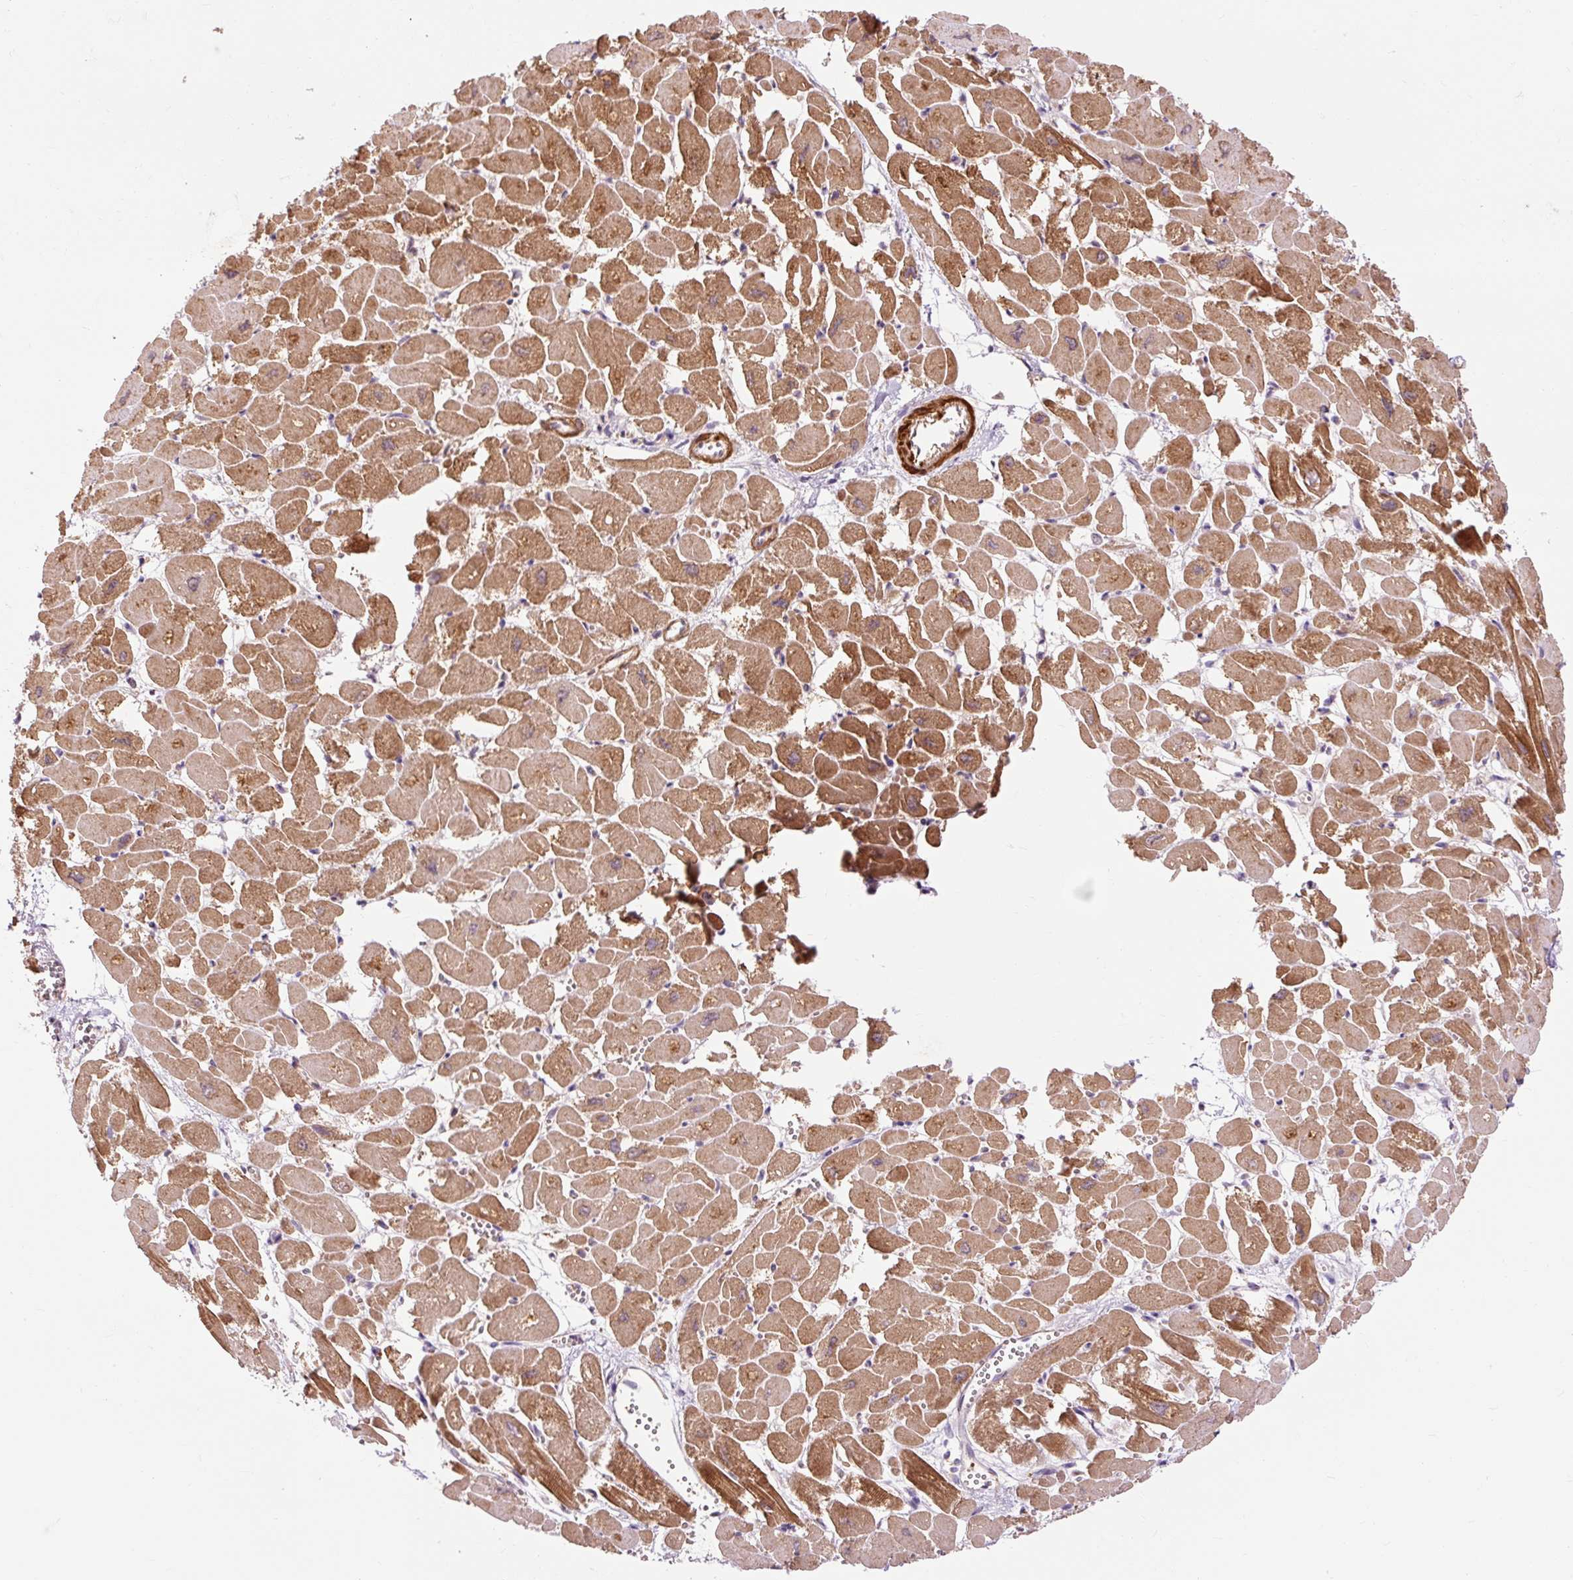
{"staining": {"intensity": "strong", "quantity": ">75%", "location": "cytoplasmic/membranous"}, "tissue": "heart muscle", "cell_type": "Cardiomyocytes", "image_type": "normal", "snomed": [{"axis": "morphology", "description": "Normal tissue, NOS"}, {"axis": "topography", "description": "Heart"}], "caption": "IHC micrograph of normal human heart muscle stained for a protein (brown), which exhibits high levels of strong cytoplasmic/membranous expression in approximately >75% of cardiomyocytes.", "gene": "RIPOR3", "patient": {"sex": "male", "age": 54}}